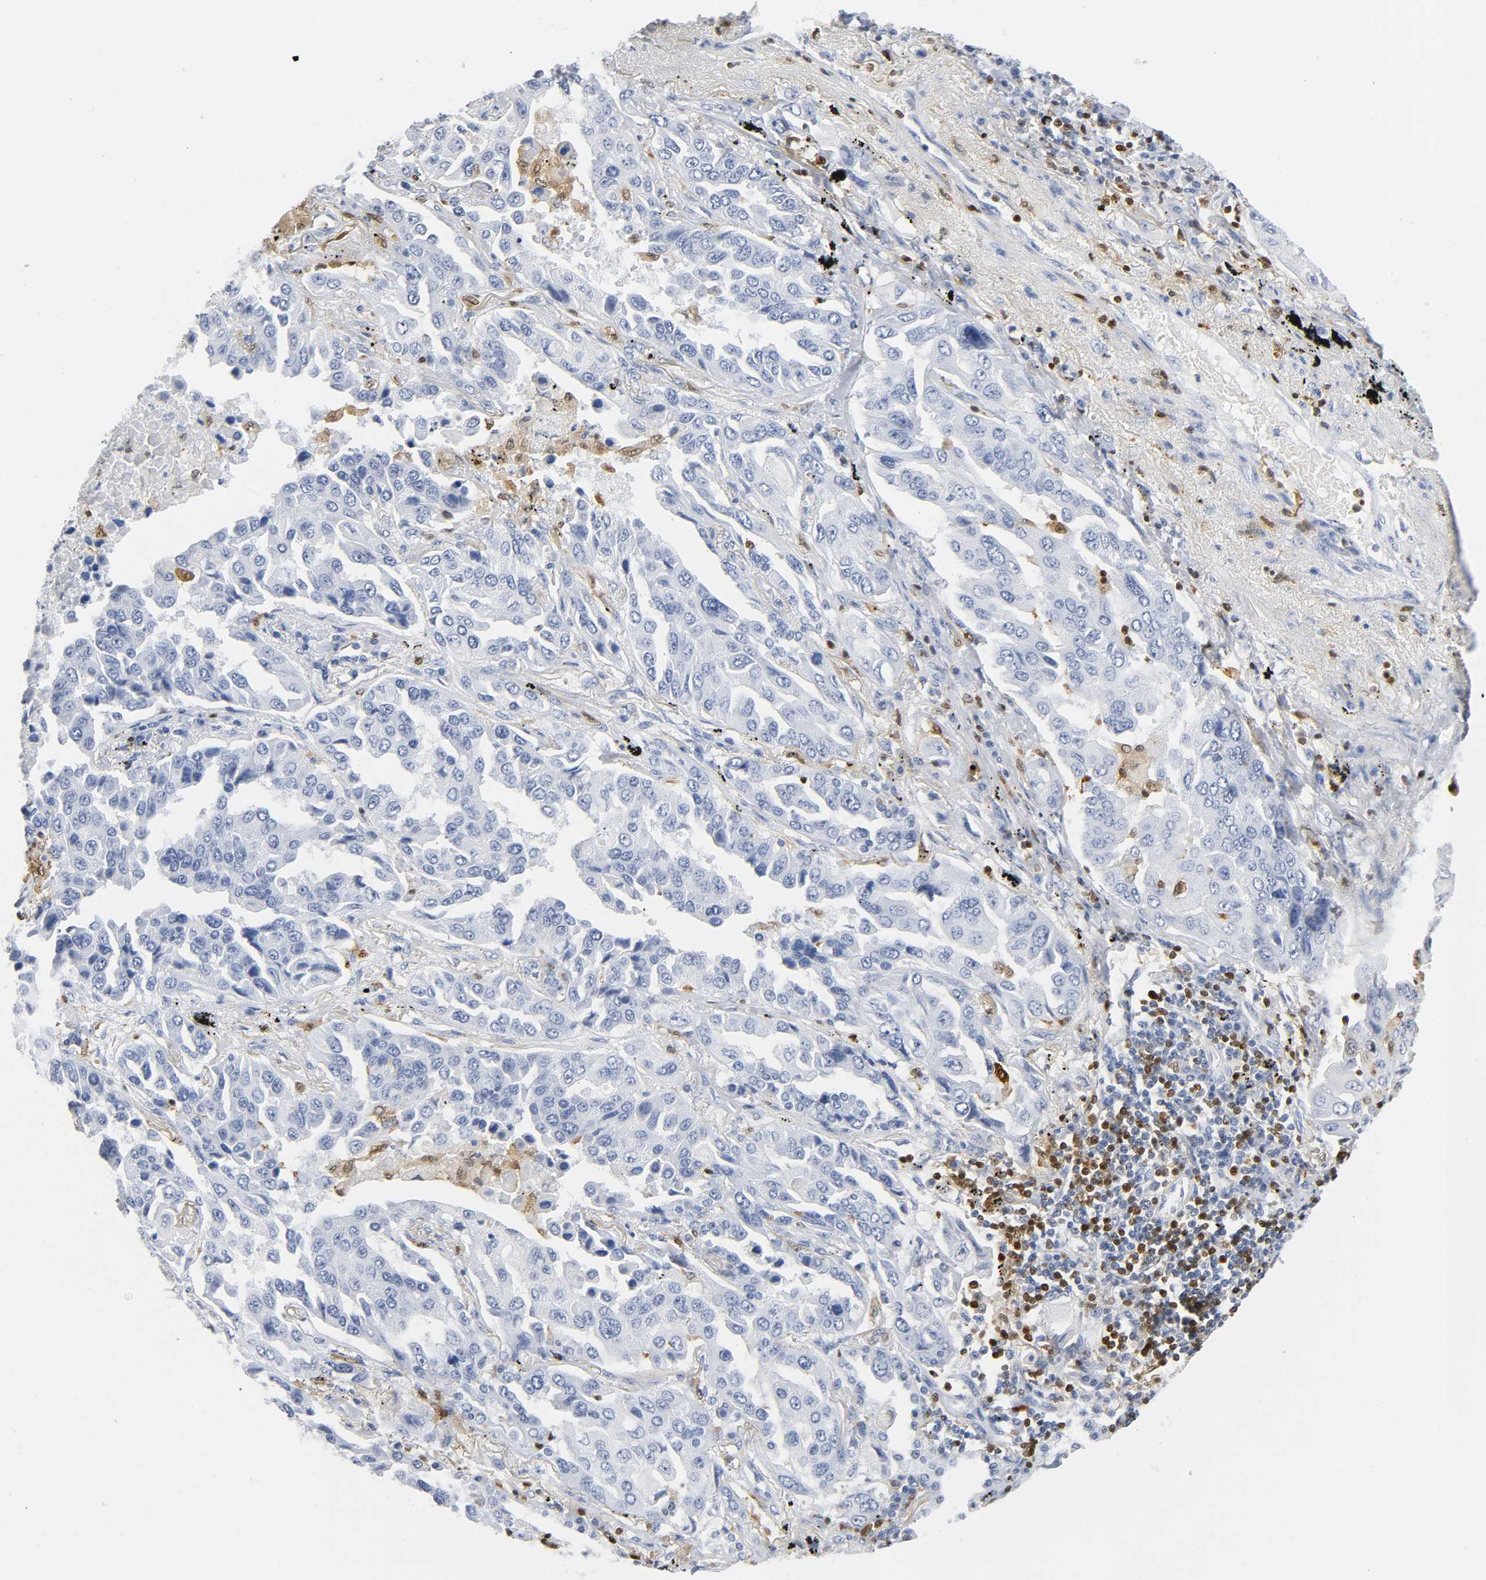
{"staining": {"intensity": "negative", "quantity": "none", "location": "none"}, "tissue": "lung cancer", "cell_type": "Tumor cells", "image_type": "cancer", "snomed": [{"axis": "morphology", "description": "Adenocarcinoma, NOS"}, {"axis": "topography", "description": "Lung"}], "caption": "An image of adenocarcinoma (lung) stained for a protein shows no brown staining in tumor cells.", "gene": "DOK2", "patient": {"sex": "female", "age": 65}}